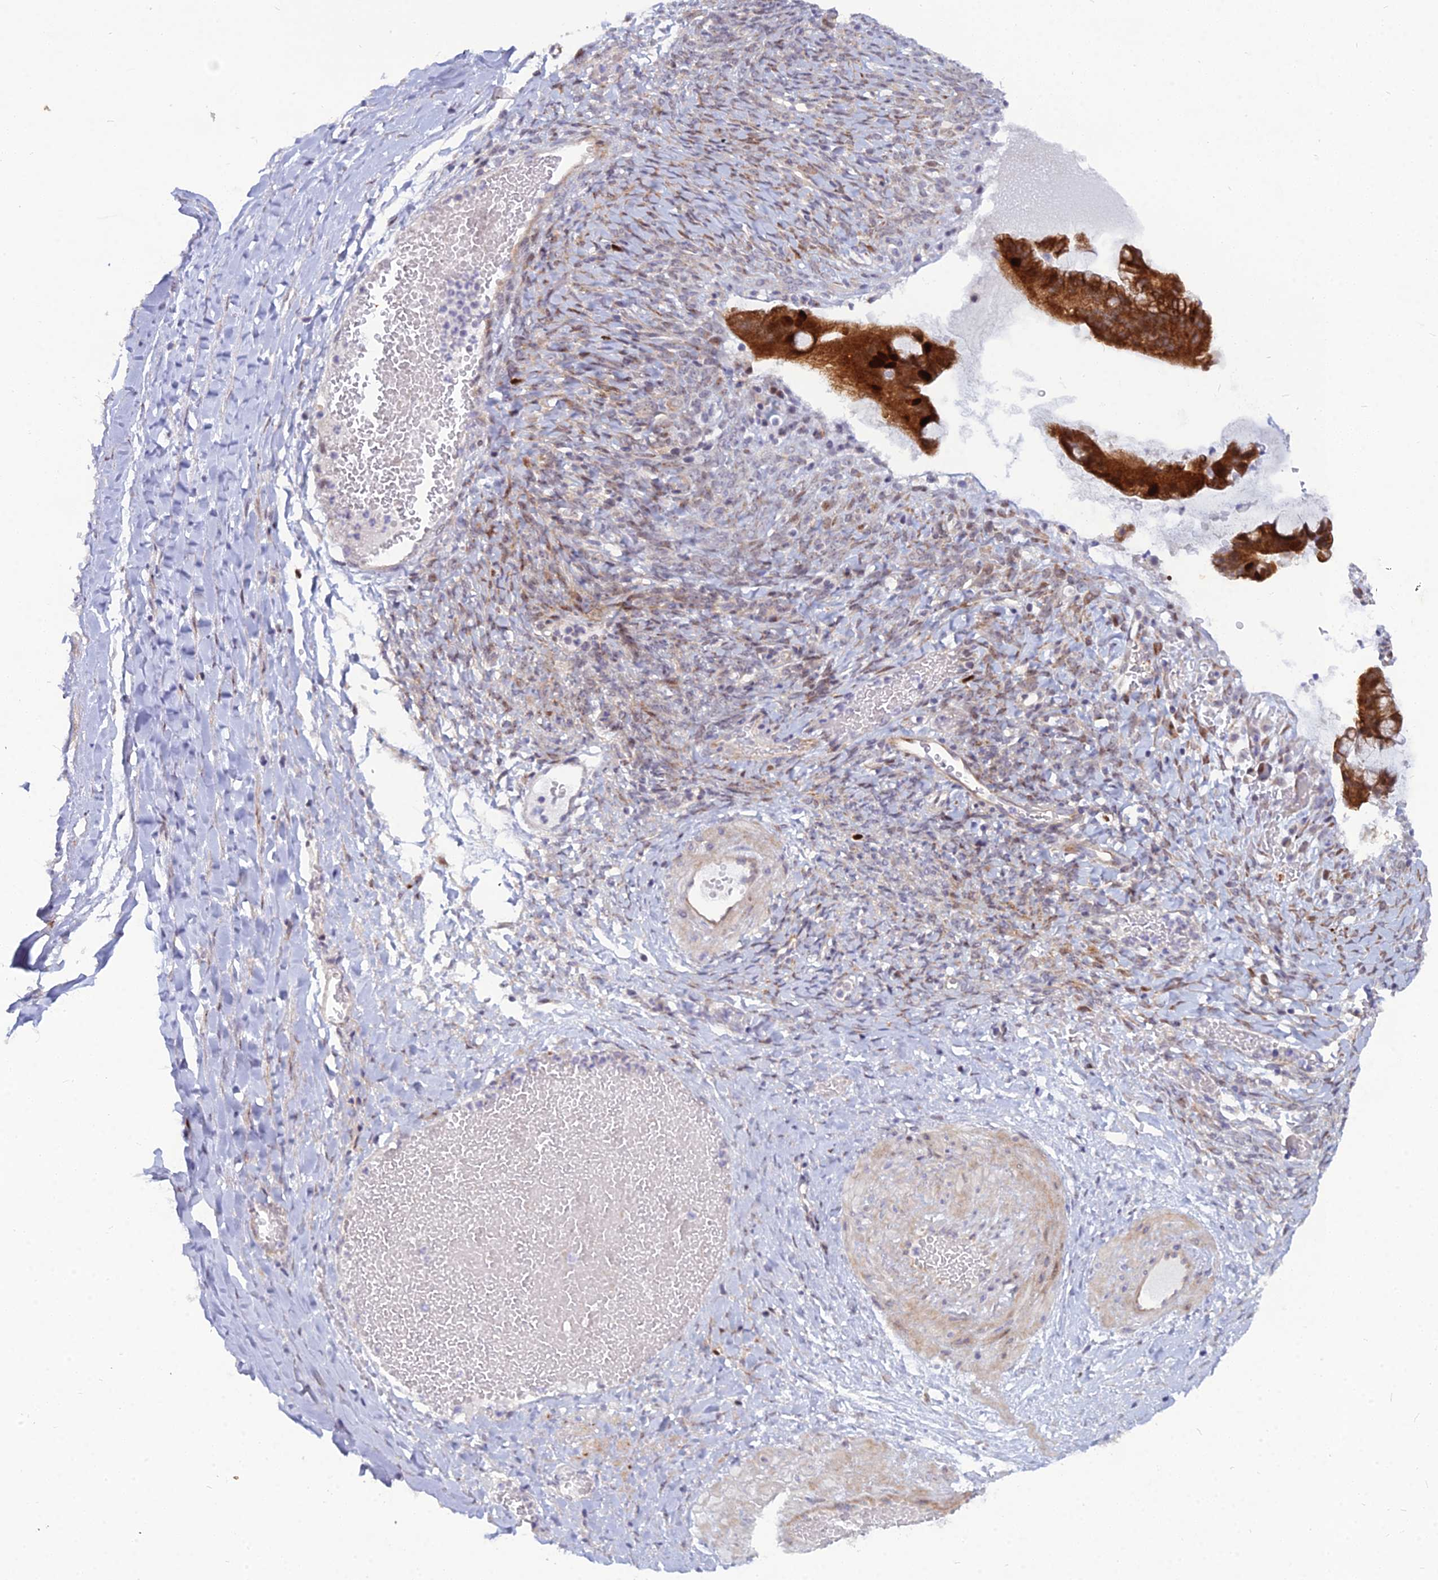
{"staining": {"intensity": "strong", "quantity": ">75%", "location": "cytoplasmic/membranous,nuclear"}, "tissue": "ovarian cancer", "cell_type": "Tumor cells", "image_type": "cancer", "snomed": [{"axis": "morphology", "description": "Cystadenocarcinoma, mucinous, NOS"}, {"axis": "topography", "description": "Ovary"}], "caption": "Protein analysis of ovarian cancer (mucinous cystadenocarcinoma) tissue demonstrates strong cytoplasmic/membranous and nuclear expression in about >75% of tumor cells.", "gene": "NUSAP1", "patient": {"sex": "female", "age": 73}}